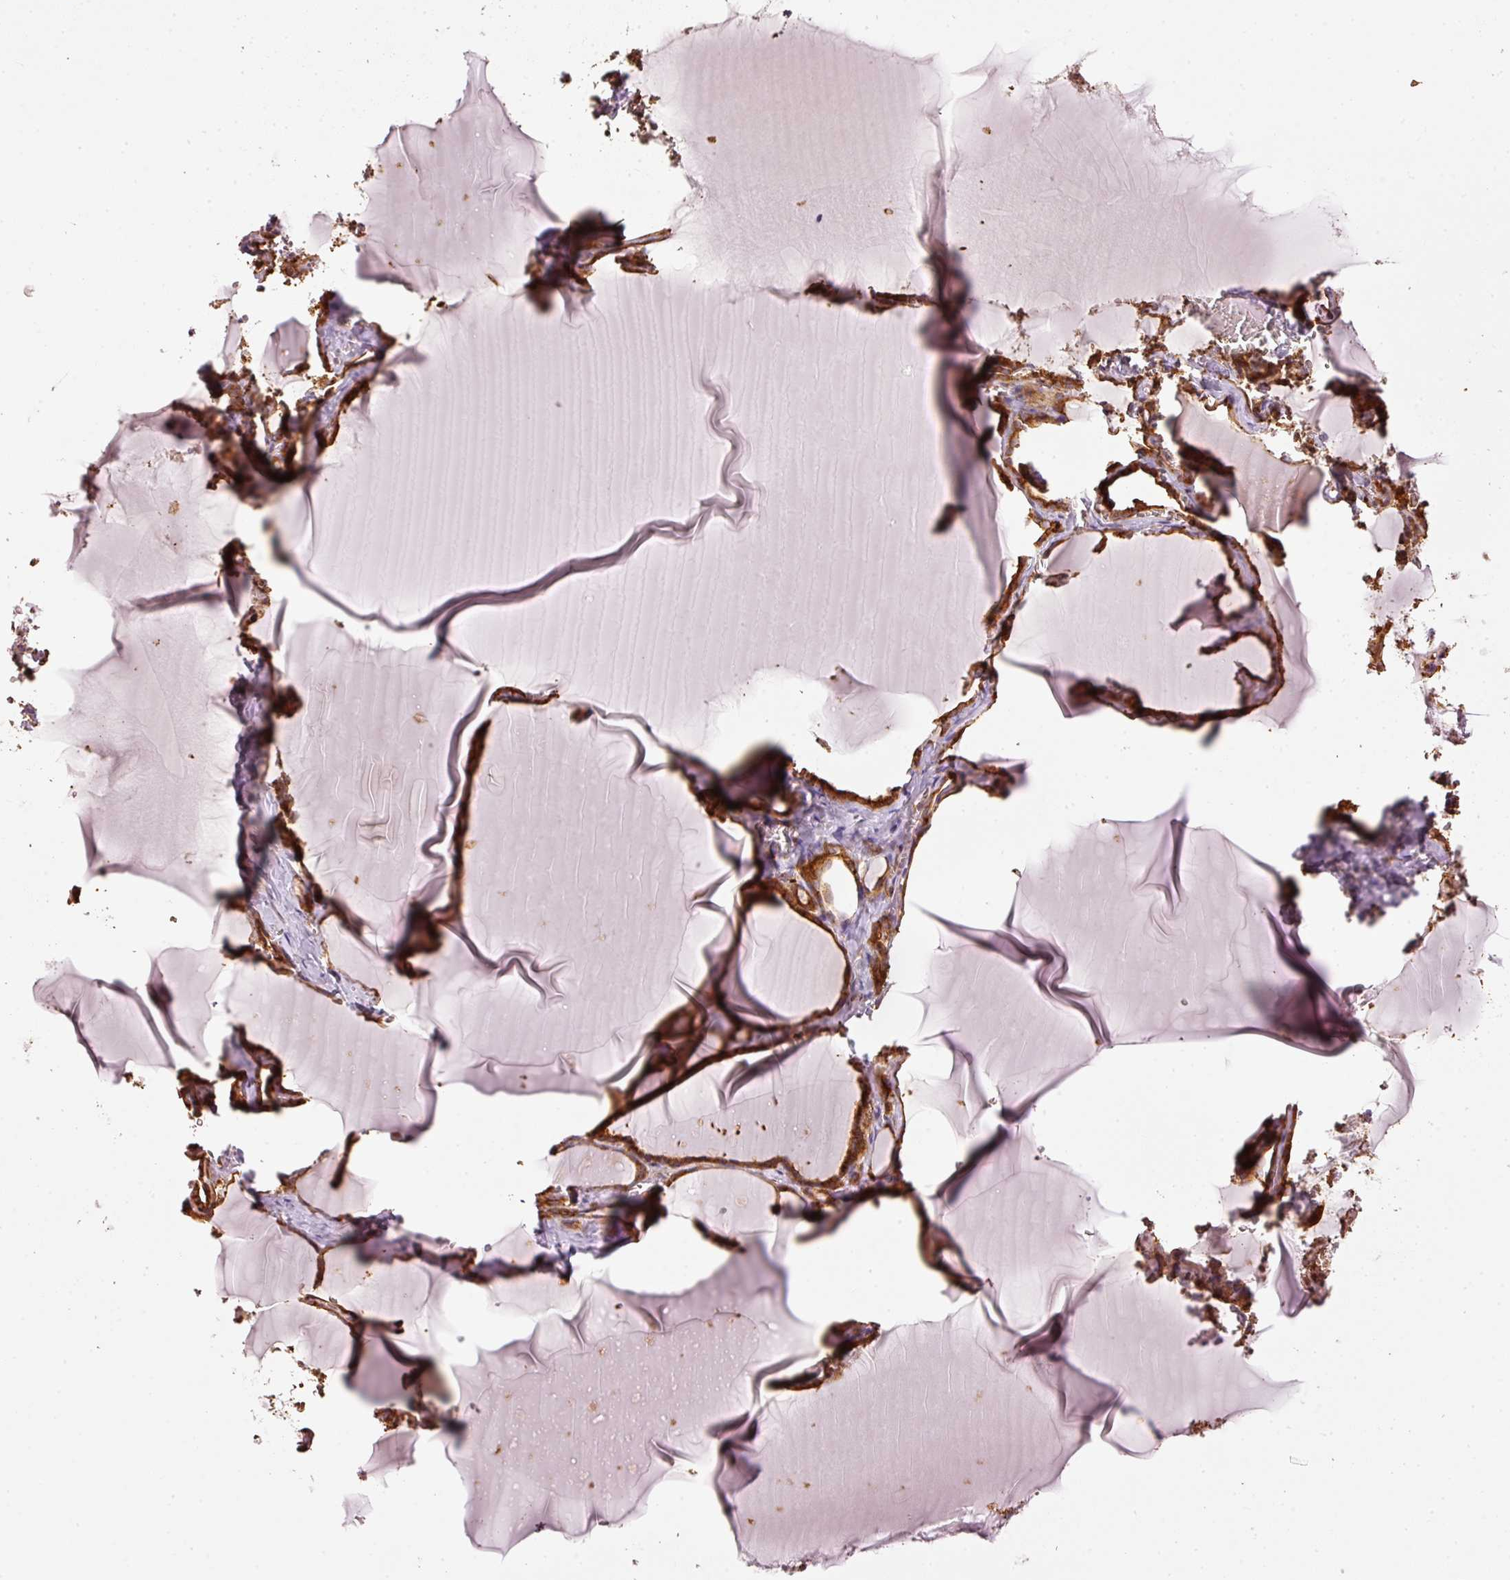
{"staining": {"intensity": "strong", "quantity": ">75%", "location": "cytoplasmic/membranous"}, "tissue": "thyroid gland", "cell_type": "Glandular cells", "image_type": "normal", "snomed": [{"axis": "morphology", "description": "Normal tissue, NOS"}, {"axis": "topography", "description": "Thyroid gland"}], "caption": "Protein analysis of unremarkable thyroid gland demonstrates strong cytoplasmic/membranous expression in approximately >75% of glandular cells.", "gene": "MTHFD1L", "patient": {"sex": "female", "age": 49}}